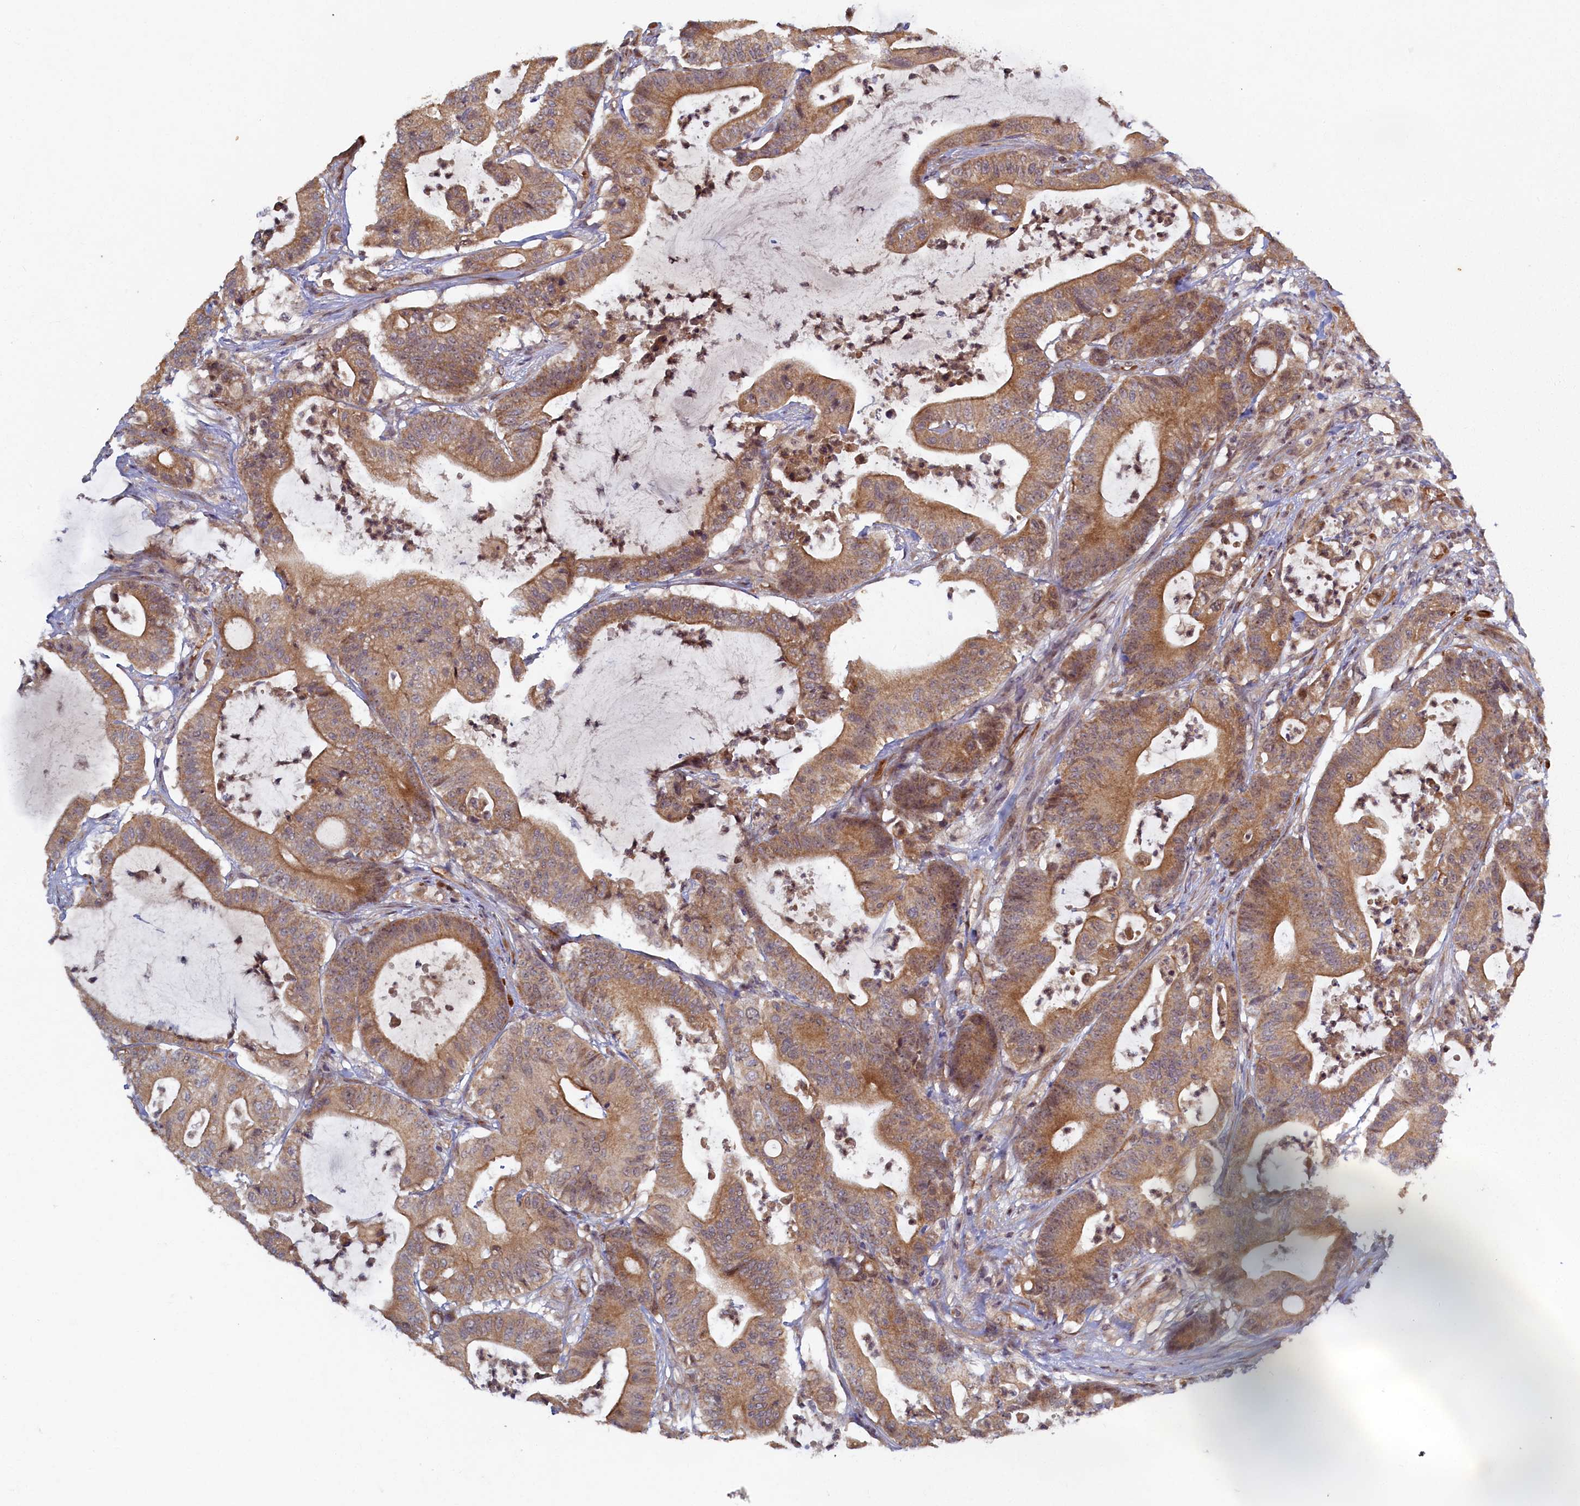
{"staining": {"intensity": "moderate", "quantity": ">75%", "location": "cytoplasmic/membranous"}, "tissue": "colorectal cancer", "cell_type": "Tumor cells", "image_type": "cancer", "snomed": [{"axis": "morphology", "description": "Adenocarcinoma, NOS"}, {"axis": "topography", "description": "Colon"}], "caption": "Immunohistochemistry (IHC) histopathology image of colorectal cancer stained for a protein (brown), which demonstrates medium levels of moderate cytoplasmic/membranous staining in approximately >75% of tumor cells.", "gene": "CEP20", "patient": {"sex": "female", "age": 84}}